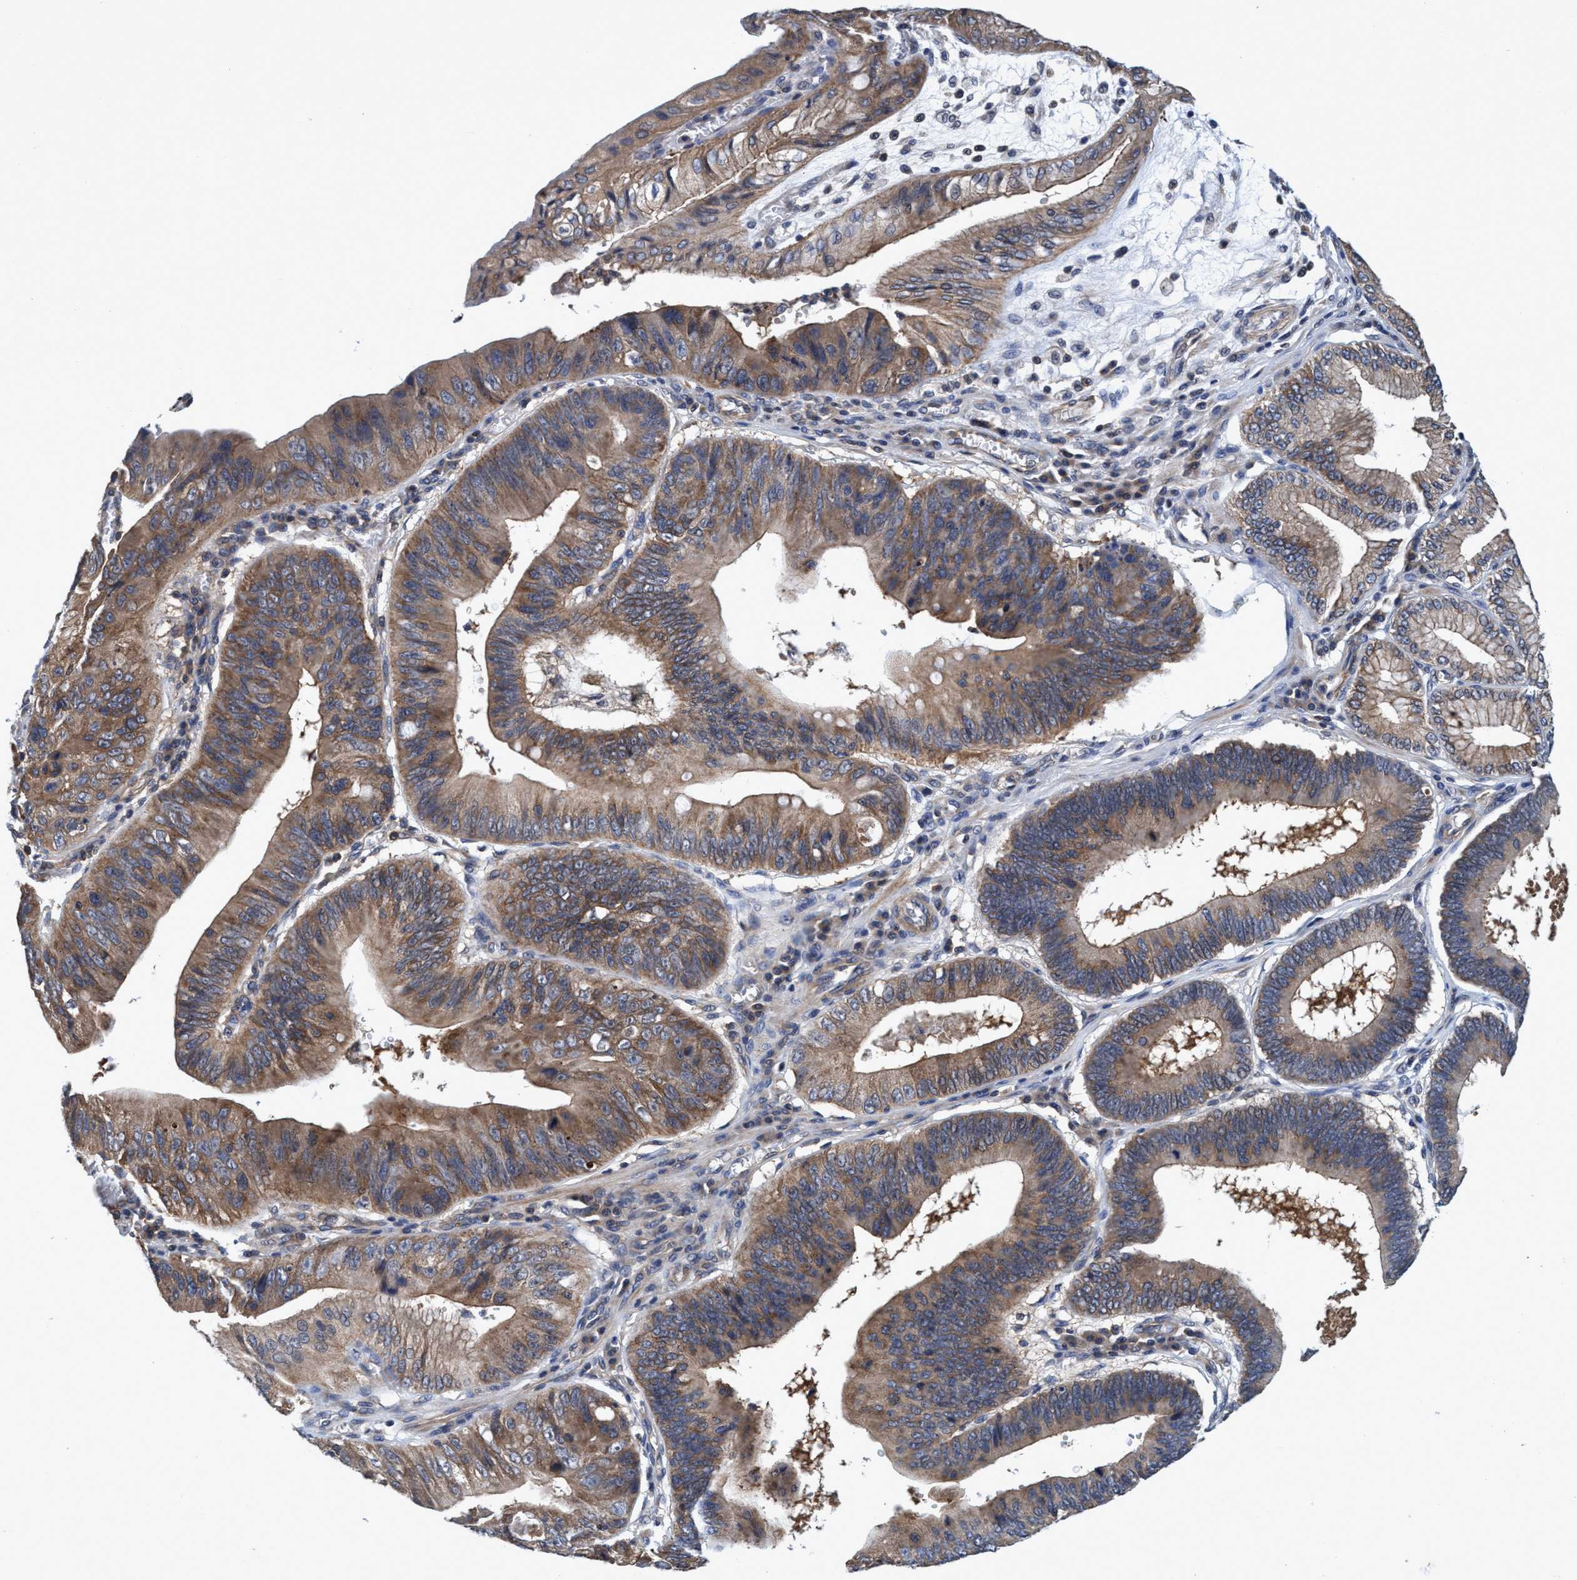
{"staining": {"intensity": "moderate", "quantity": ">75%", "location": "cytoplasmic/membranous"}, "tissue": "stomach cancer", "cell_type": "Tumor cells", "image_type": "cancer", "snomed": [{"axis": "morphology", "description": "Adenocarcinoma, NOS"}, {"axis": "topography", "description": "Stomach"}], "caption": "A brown stain labels moderate cytoplasmic/membranous positivity of a protein in stomach cancer (adenocarcinoma) tumor cells.", "gene": "CALCOCO2", "patient": {"sex": "male", "age": 59}}